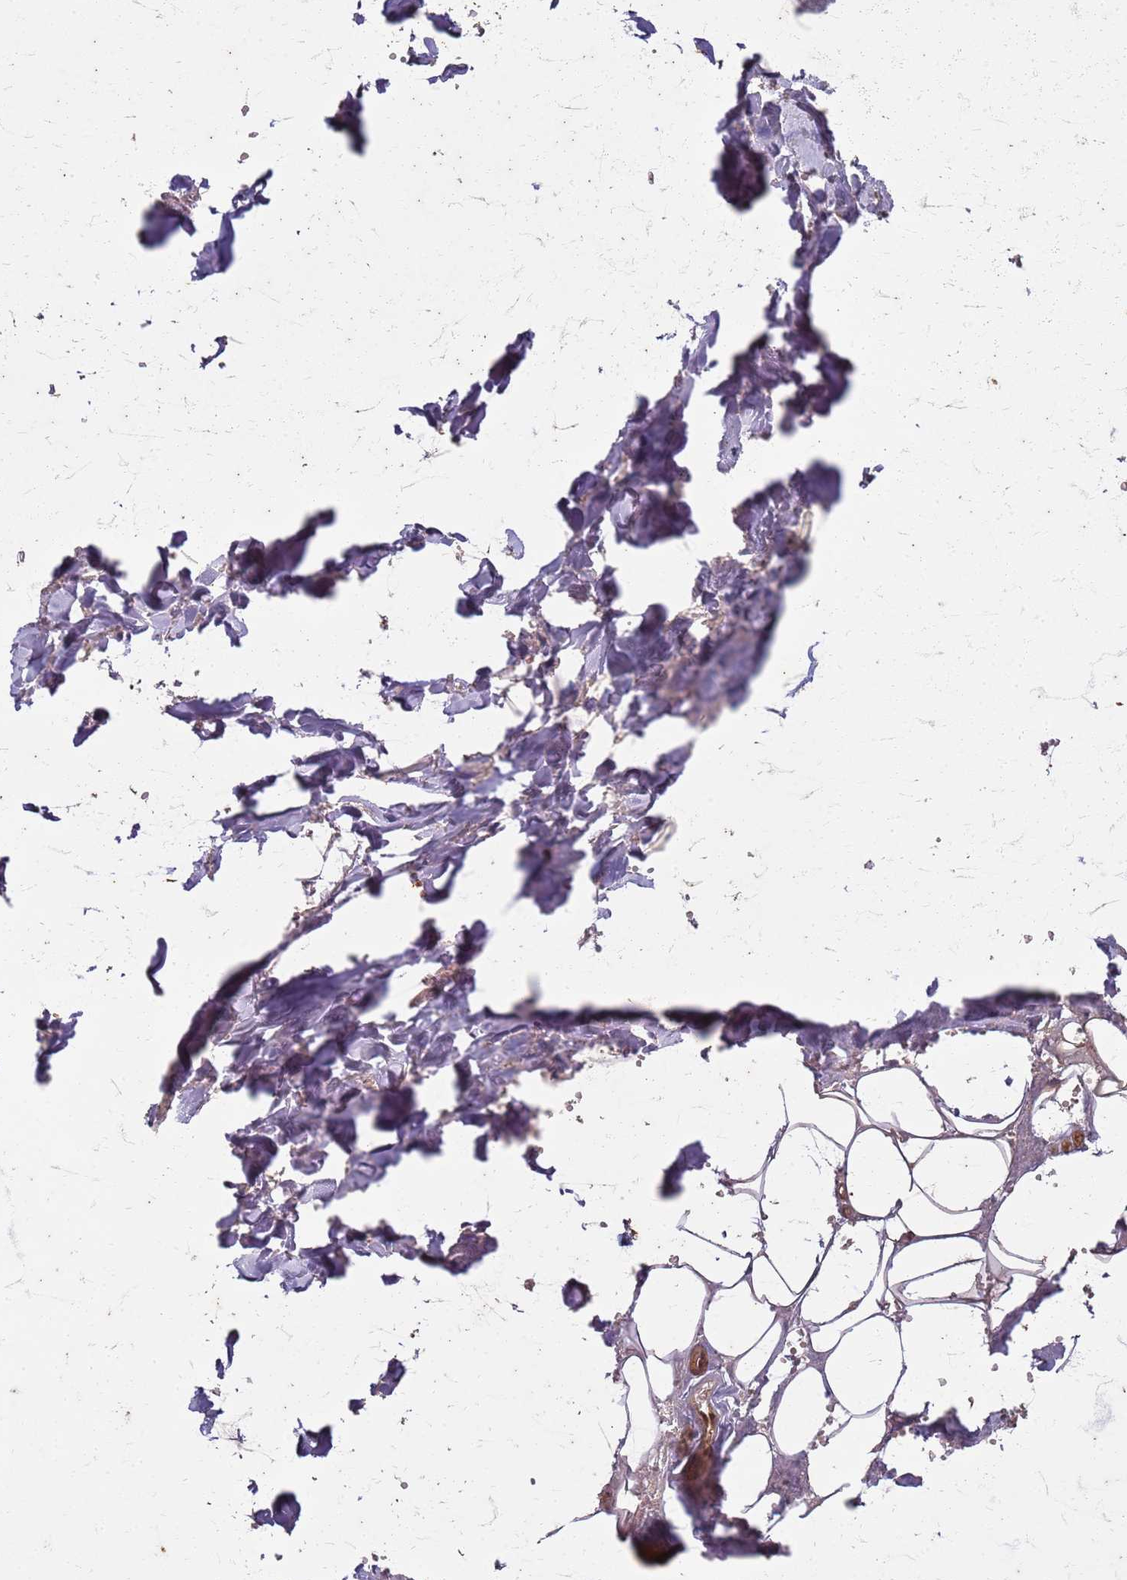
{"staining": {"intensity": "moderate", "quantity": ">75%", "location": "cytoplasmic/membranous,nuclear"}, "tissue": "adipose tissue", "cell_type": "Adipocytes", "image_type": "normal", "snomed": [{"axis": "morphology", "description": "Normal tissue, NOS"}, {"axis": "topography", "description": "Salivary gland"}, {"axis": "topography", "description": "Peripheral nerve tissue"}], "caption": "Protein expression analysis of benign human adipose tissue reveals moderate cytoplasmic/membranous,nuclear staining in approximately >75% of adipocytes.", "gene": "KIF26A", "patient": {"sex": "male", "age": 38}}